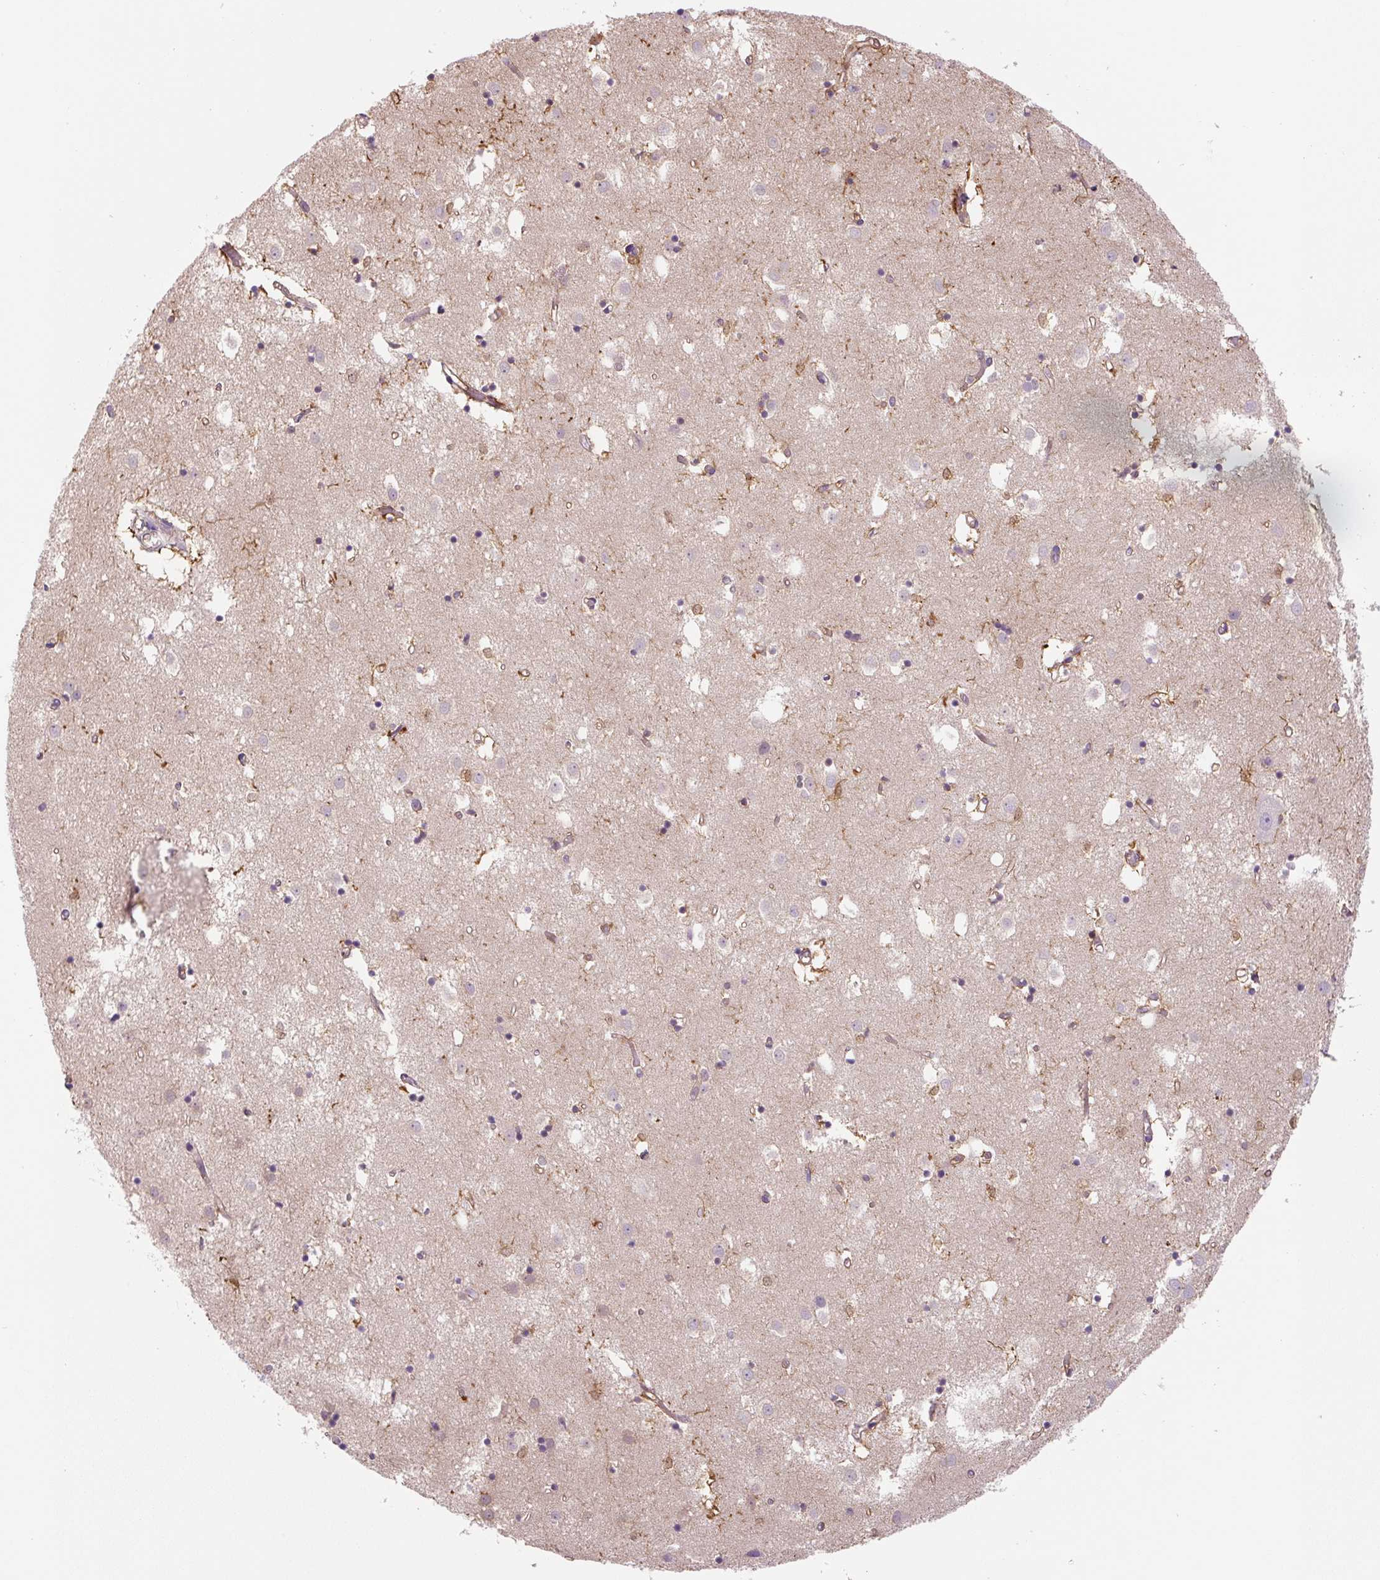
{"staining": {"intensity": "moderate", "quantity": "<25%", "location": "cytoplasmic/membranous,nuclear"}, "tissue": "caudate", "cell_type": "Glial cells", "image_type": "normal", "snomed": [{"axis": "morphology", "description": "Normal tissue, NOS"}, {"axis": "topography", "description": "Lateral ventricle wall"}], "caption": "The image shows immunohistochemical staining of benign caudate. There is moderate cytoplasmic/membranous,nuclear staining is present in approximately <25% of glial cells. The staining was performed using DAB, with brown indicating positive protein expression. Nuclei are stained blue with hematoxylin.", "gene": "SPSB2", "patient": {"sex": "male", "age": 70}}